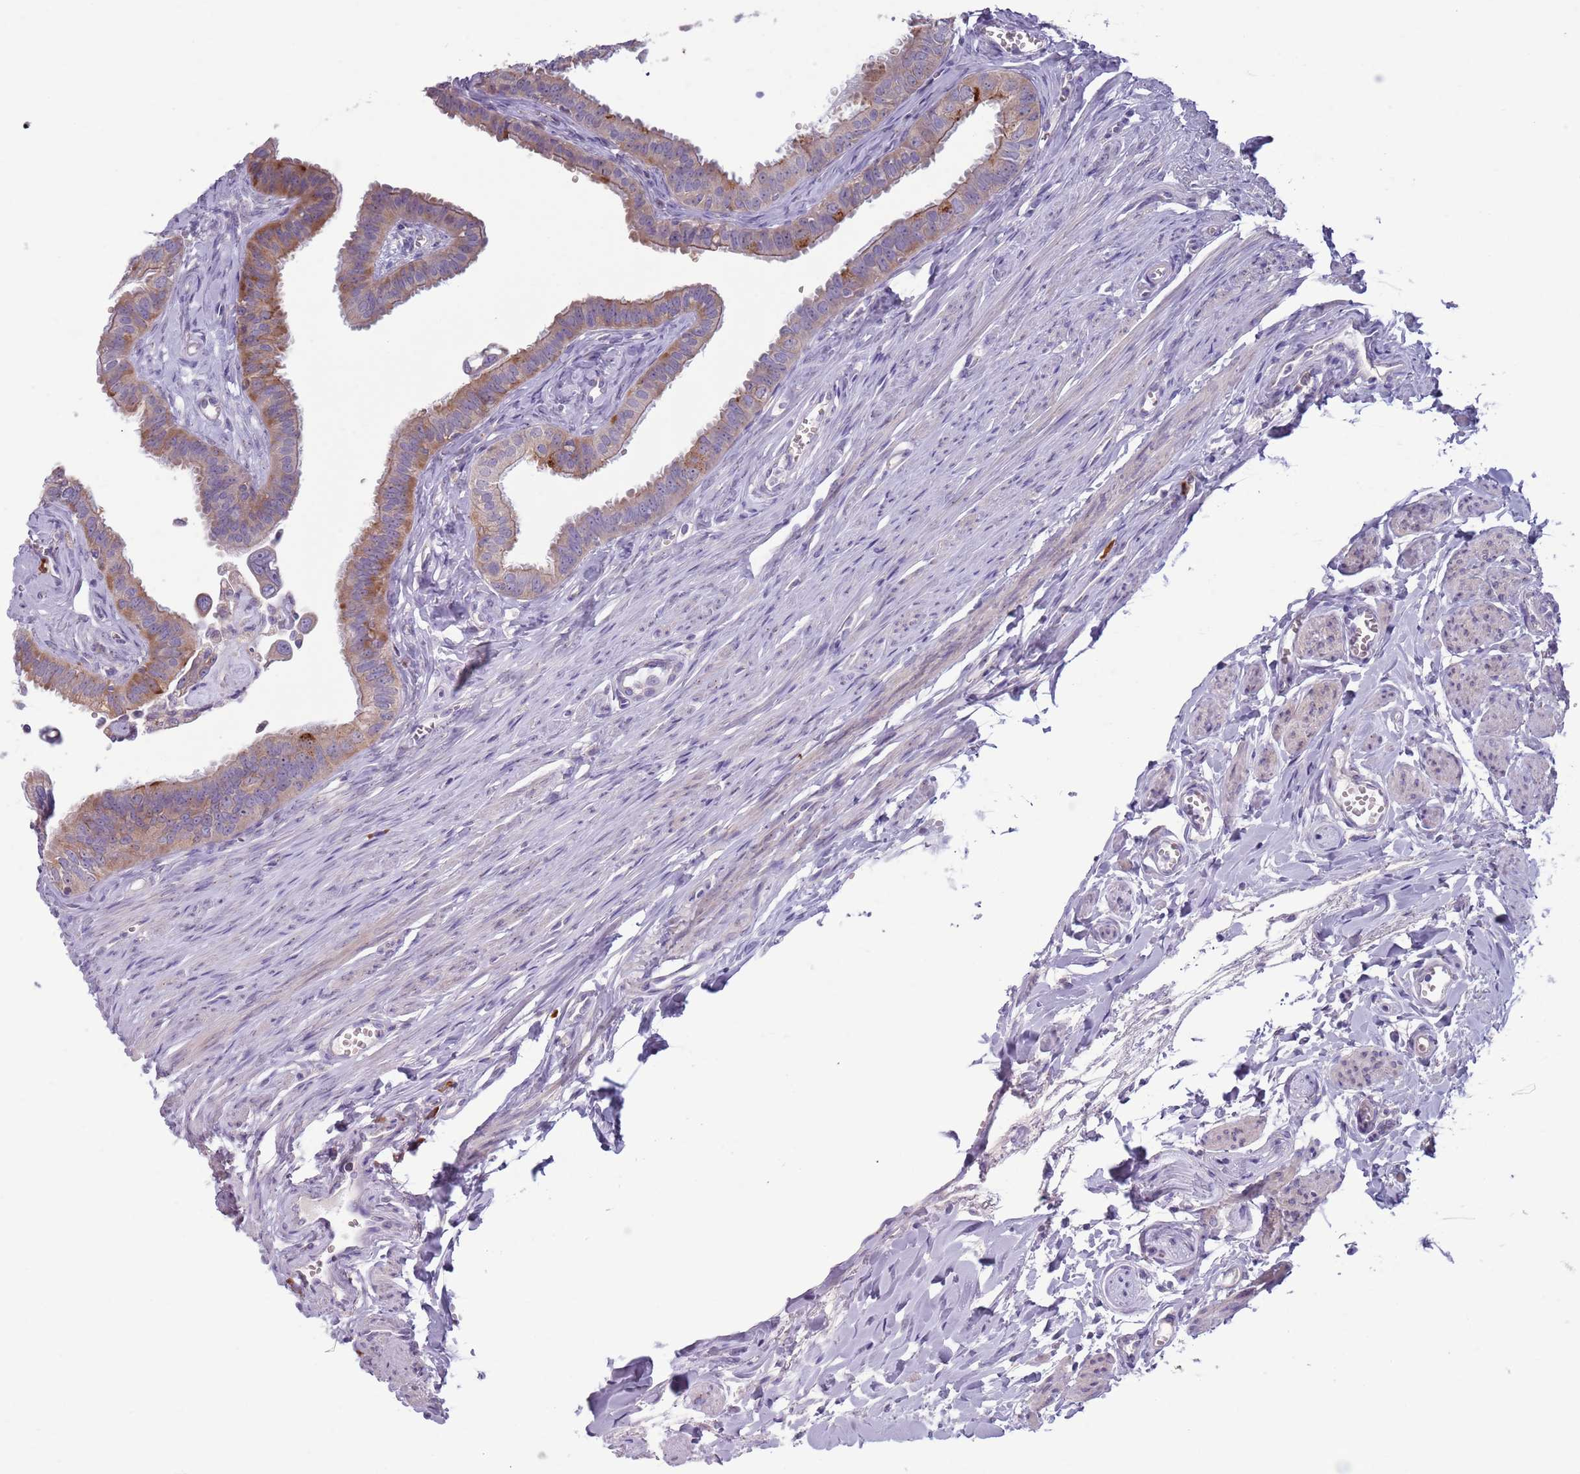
{"staining": {"intensity": "moderate", "quantity": ">75%", "location": "cytoplasmic/membranous"}, "tissue": "fallopian tube", "cell_type": "Glandular cells", "image_type": "normal", "snomed": [{"axis": "morphology", "description": "Normal tissue, NOS"}, {"axis": "morphology", "description": "Carcinoma, NOS"}, {"axis": "topography", "description": "Fallopian tube"}, {"axis": "topography", "description": "Ovary"}], "caption": "Benign fallopian tube exhibits moderate cytoplasmic/membranous positivity in approximately >75% of glandular cells (DAB IHC, brown staining for protein, blue staining for nuclei)..", "gene": "LTB", "patient": {"sex": "female", "age": 59}}